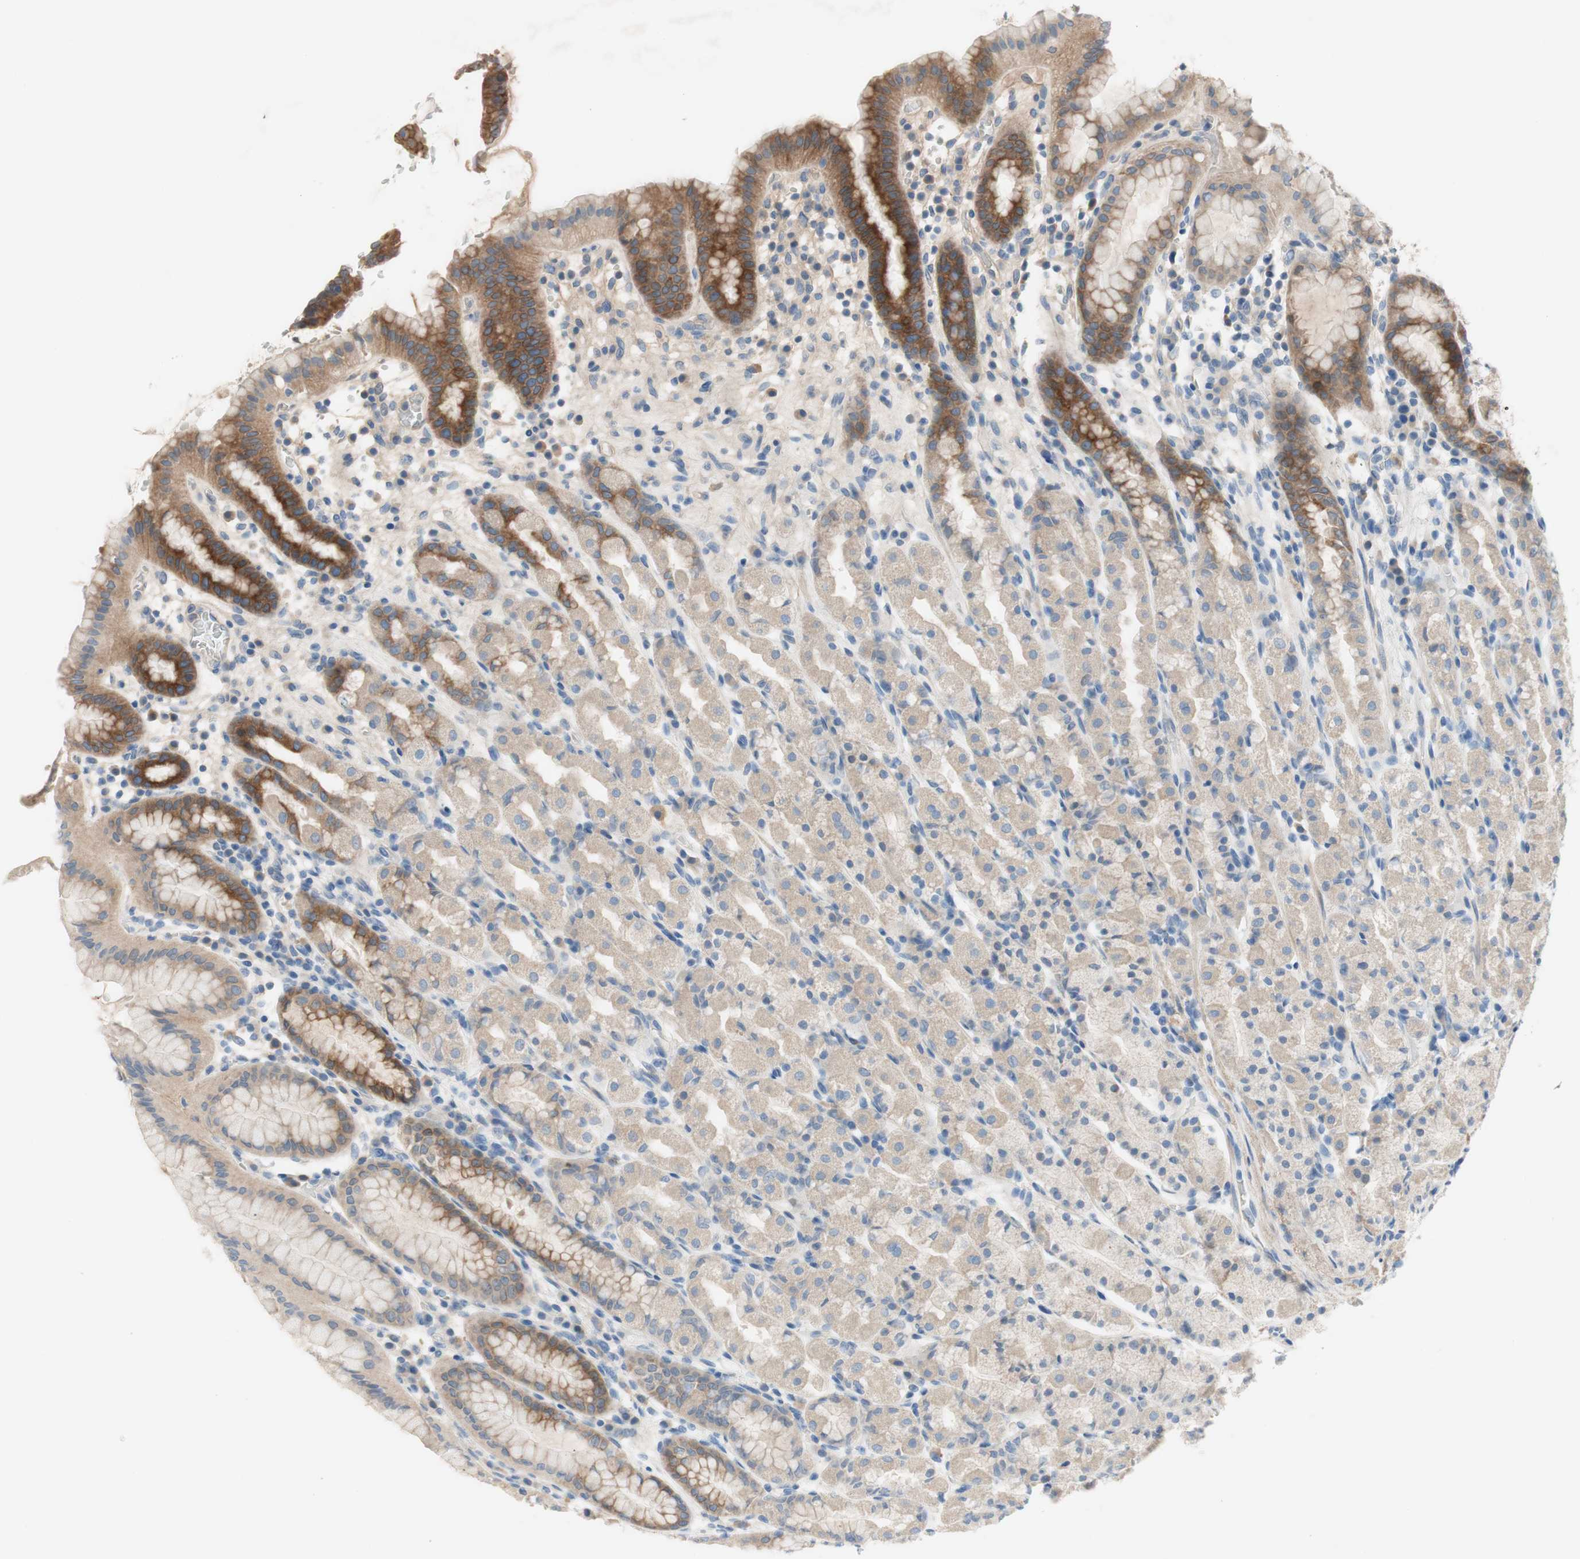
{"staining": {"intensity": "moderate", "quantity": "25%-75%", "location": "cytoplasmic/membranous"}, "tissue": "stomach", "cell_type": "Glandular cells", "image_type": "normal", "snomed": [{"axis": "morphology", "description": "Normal tissue, NOS"}, {"axis": "topography", "description": "Stomach, upper"}], "caption": "Immunohistochemistry (IHC) (DAB (3,3'-diaminobenzidine)) staining of normal human stomach shows moderate cytoplasmic/membranous protein expression in about 25%-75% of glandular cells.", "gene": "FDFT1", "patient": {"sex": "male", "age": 68}}